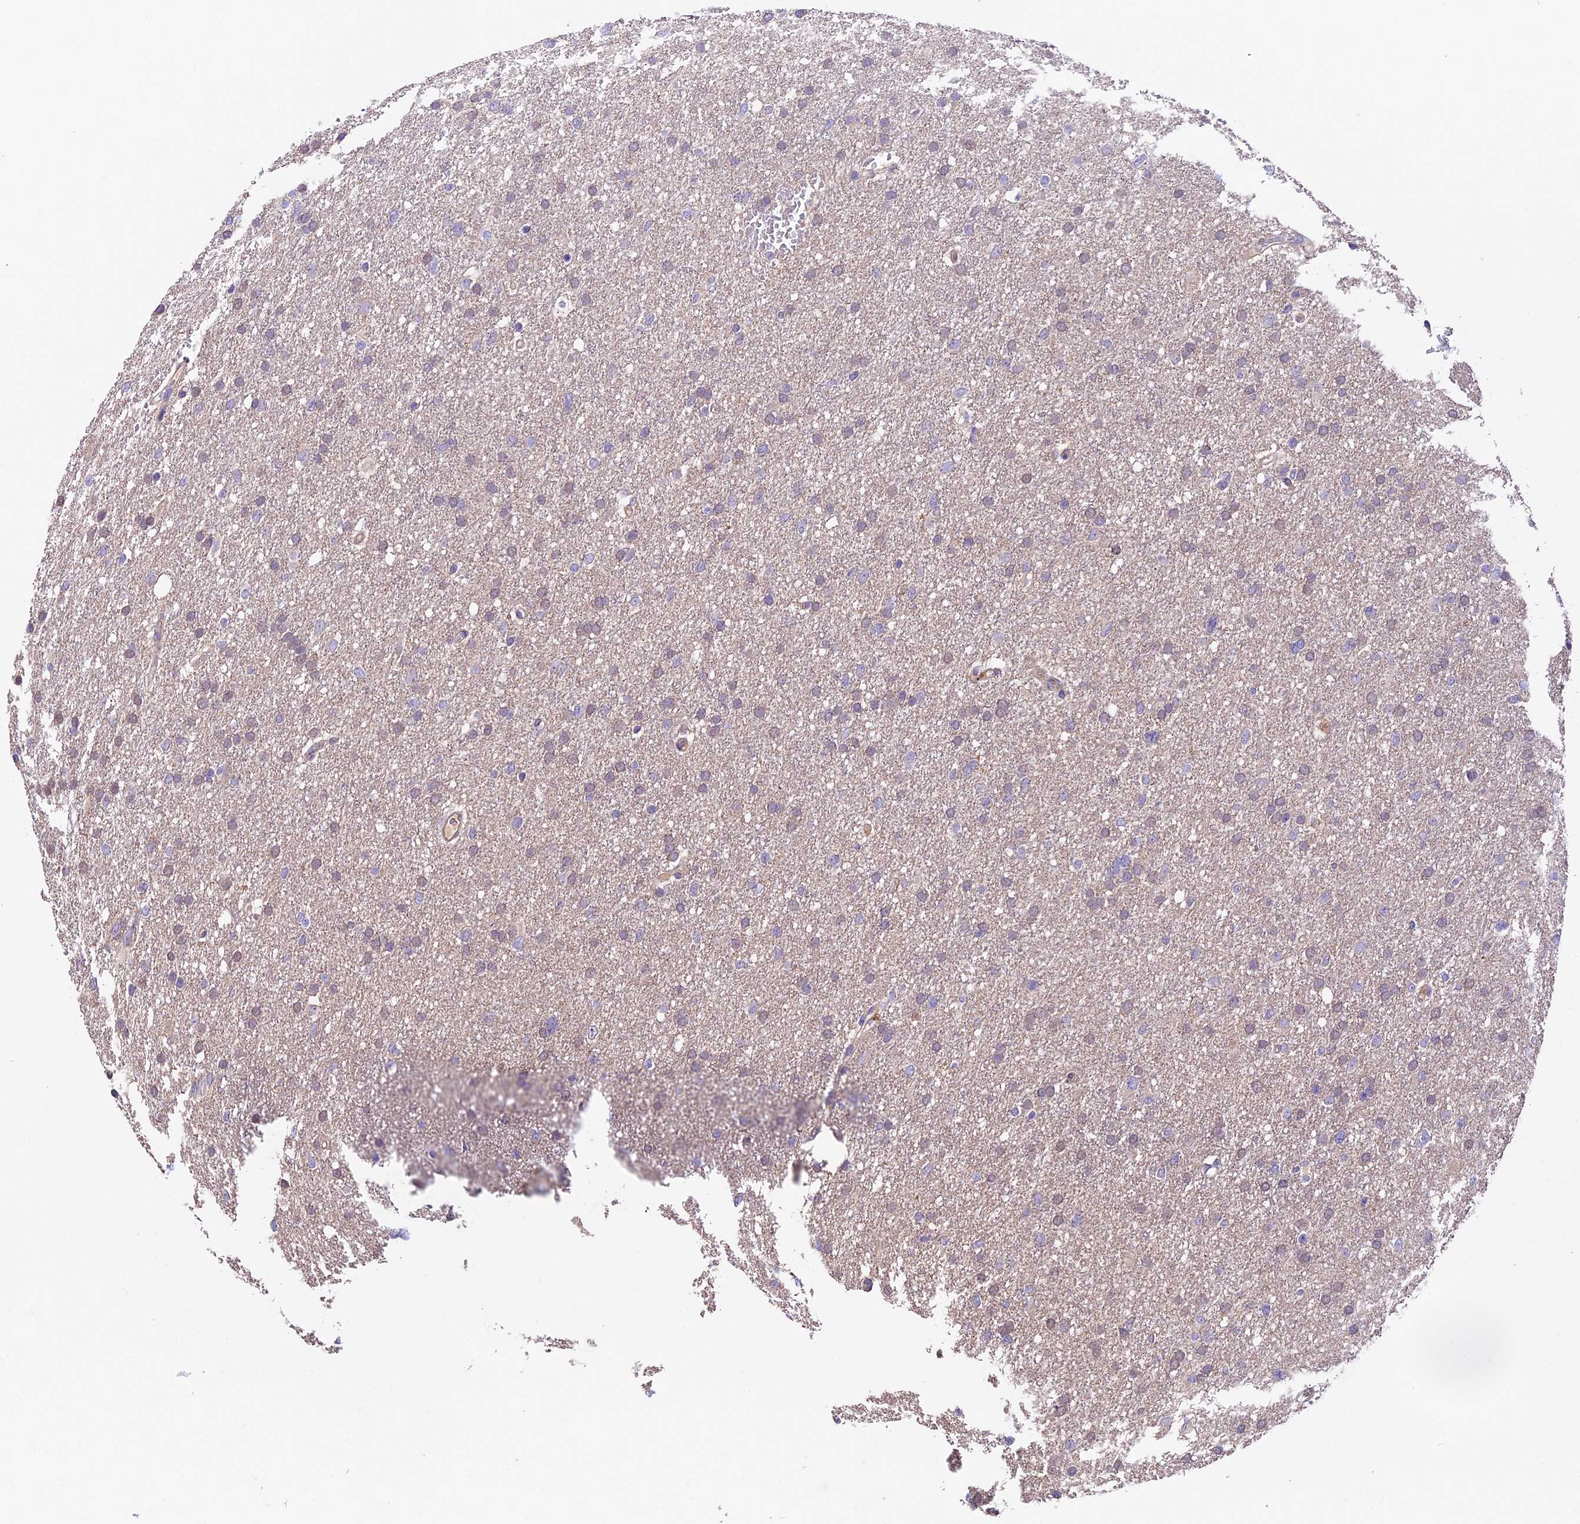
{"staining": {"intensity": "negative", "quantity": "none", "location": "none"}, "tissue": "glioma", "cell_type": "Tumor cells", "image_type": "cancer", "snomed": [{"axis": "morphology", "description": "Glioma, malignant, High grade"}, {"axis": "topography", "description": "Cerebral cortex"}], "caption": "Immunohistochemistry of high-grade glioma (malignant) exhibits no expression in tumor cells. The staining was performed using DAB to visualize the protein expression in brown, while the nuclei were stained in blue with hematoxylin (Magnification: 20x).", "gene": "SBNO2", "patient": {"sex": "female", "age": 36}}